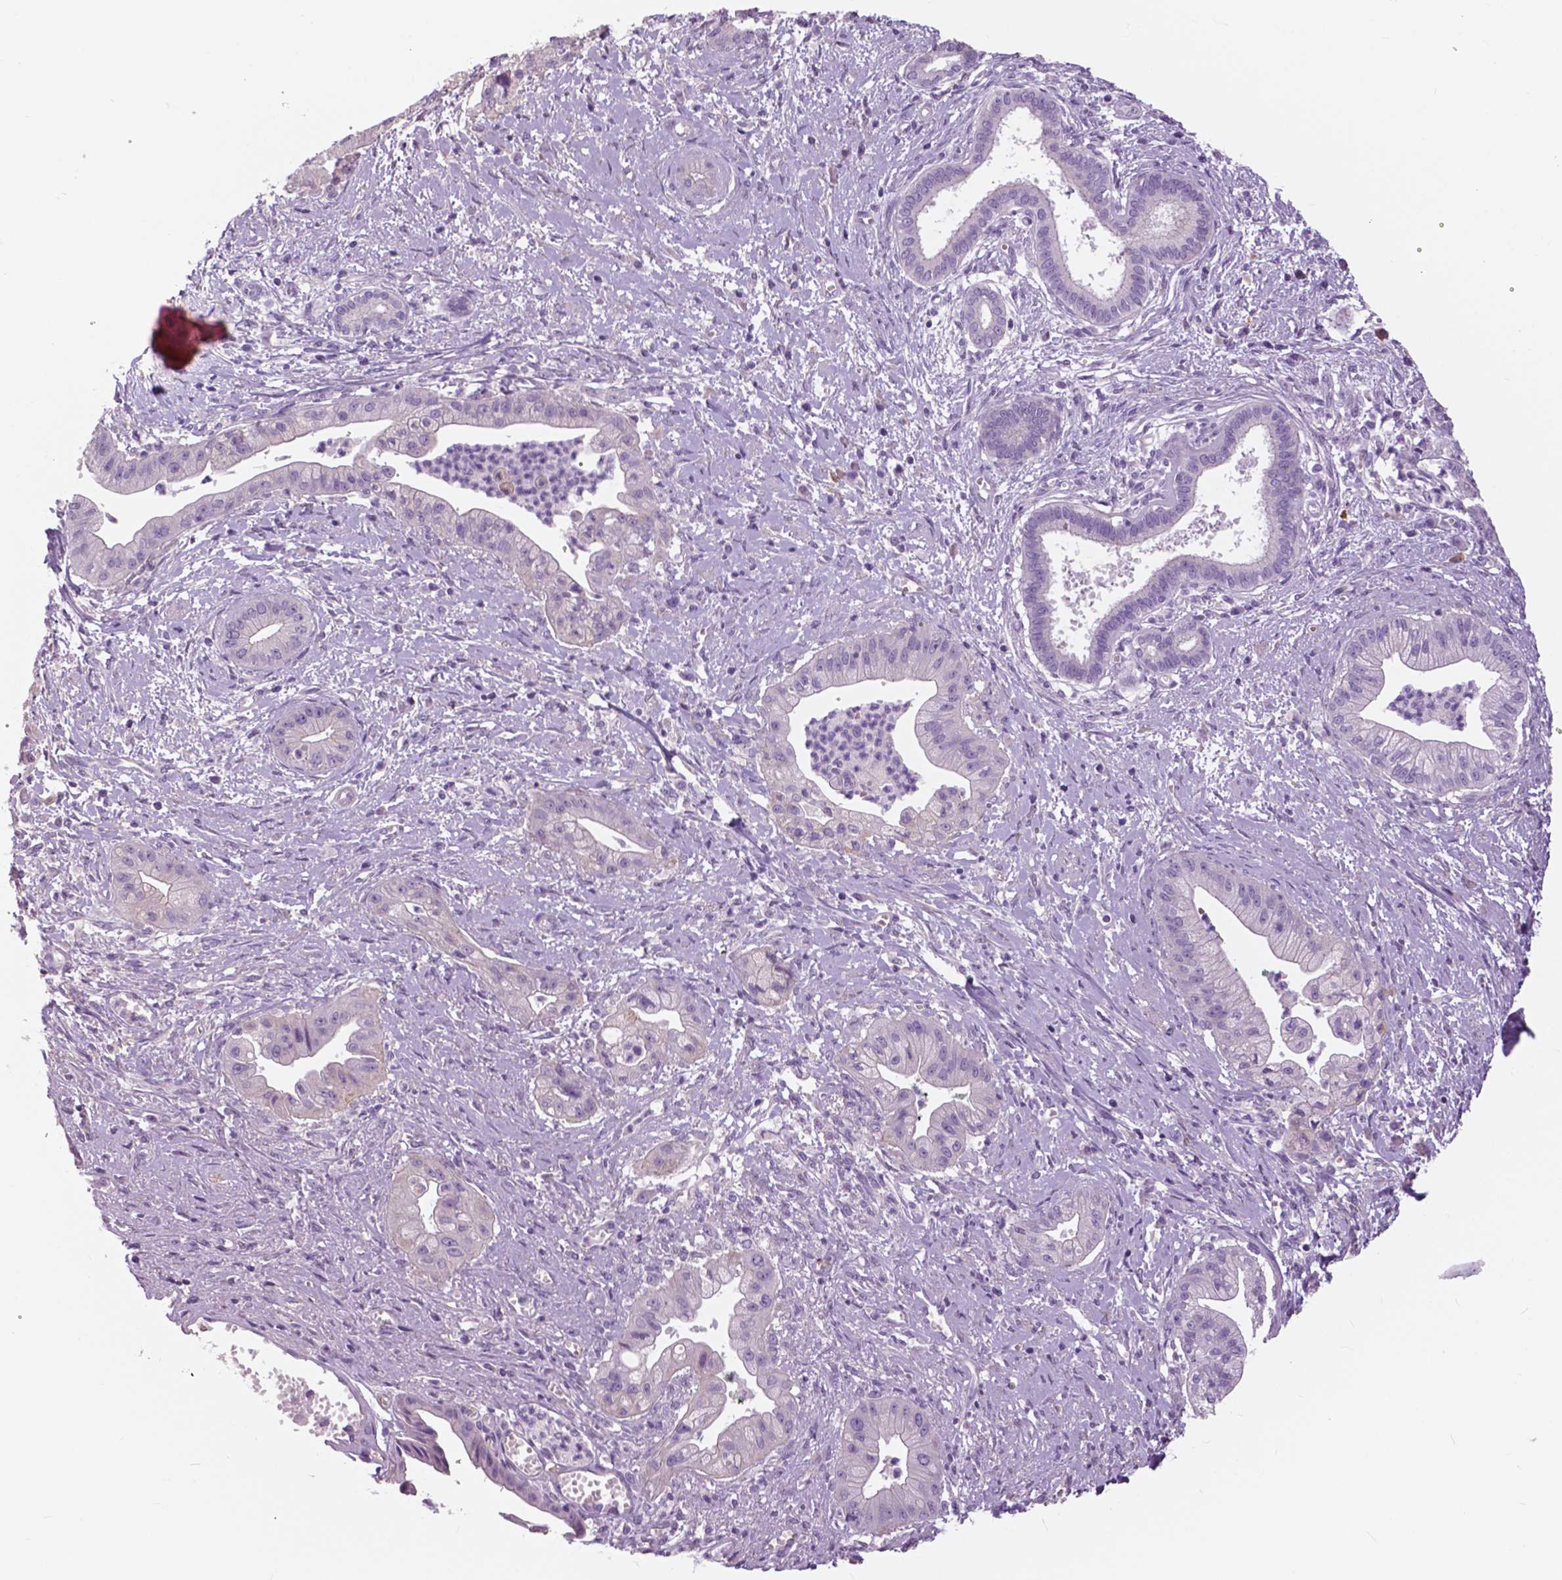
{"staining": {"intensity": "negative", "quantity": "none", "location": "none"}, "tissue": "pancreatic cancer", "cell_type": "Tumor cells", "image_type": "cancer", "snomed": [{"axis": "morphology", "description": "Normal tissue, NOS"}, {"axis": "morphology", "description": "Adenocarcinoma, NOS"}, {"axis": "topography", "description": "Lymph node"}, {"axis": "topography", "description": "Pancreas"}], "caption": "IHC micrograph of neoplastic tissue: human adenocarcinoma (pancreatic) stained with DAB (3,3'-diaminobenzidine) shows no significant protein positivity in tumor cells. Brightfield microscopy of immunohistochemistry (IHC) stained with DAB (brown) and hematoxylin (blue), captured at high magnification.", "gene": "SERPINI1", "patient": {"sex": "female", "age": 58}}